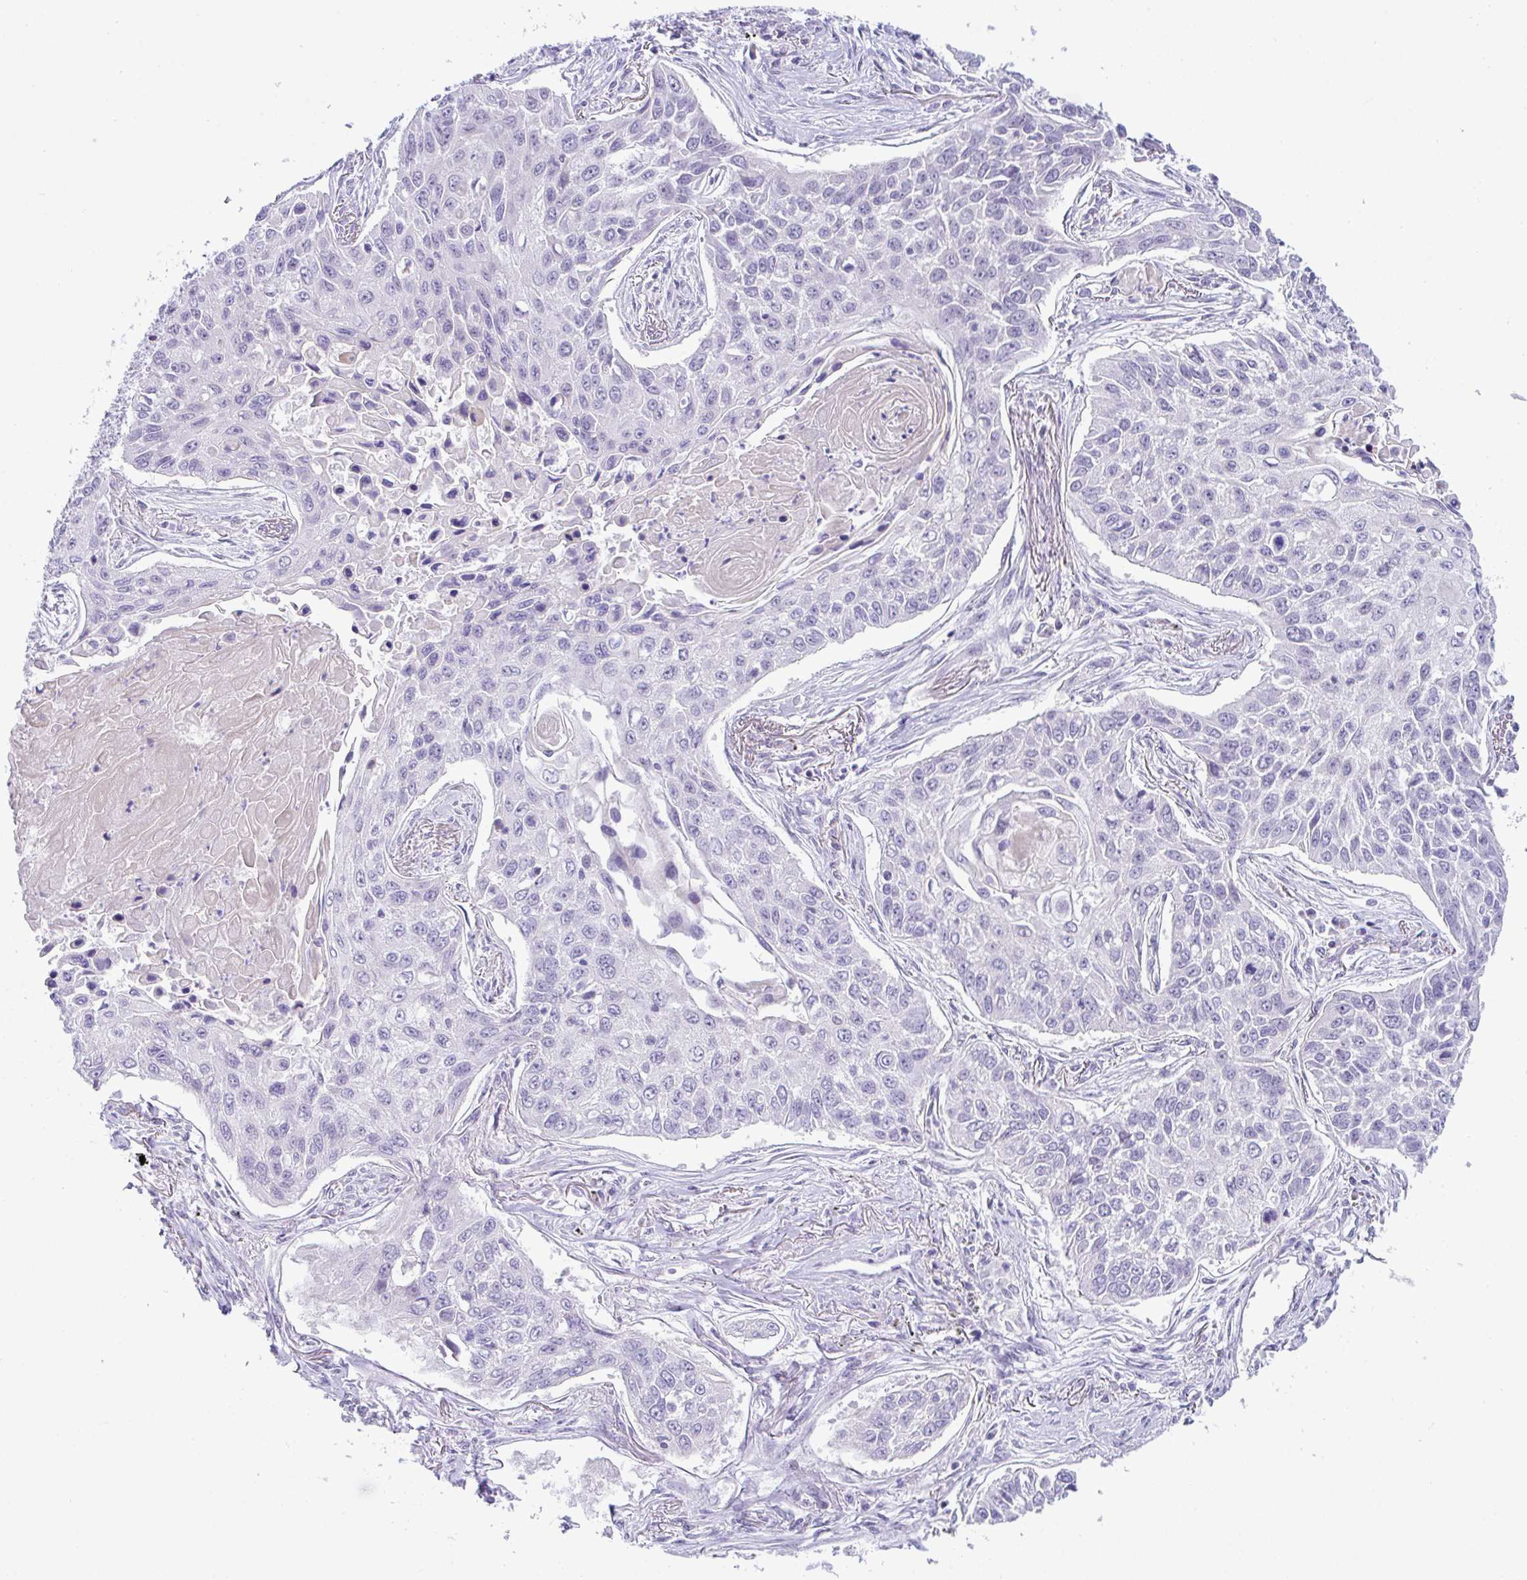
{"staining": {"intensity": "negative", "quantity": "none", "location": "none"}, "tissue": "lung cancer", "cell_type": "Tumor cells", "image_type": "cancer", "snomed": [{"axis": "morphology", "description": "Squamous cell carcinoma, NOS"}, {"axis": "topography", "description": "Lung"}], "caption": "Tumor cells are negative for protein expression in human lung cancer (squamous cell carcinoma). (Brightfield microscopy of DAB immunohistochemistry (IHC) at high magnification).", "gene": "USP35", "patient": {"sex": "male", "age": 75}}